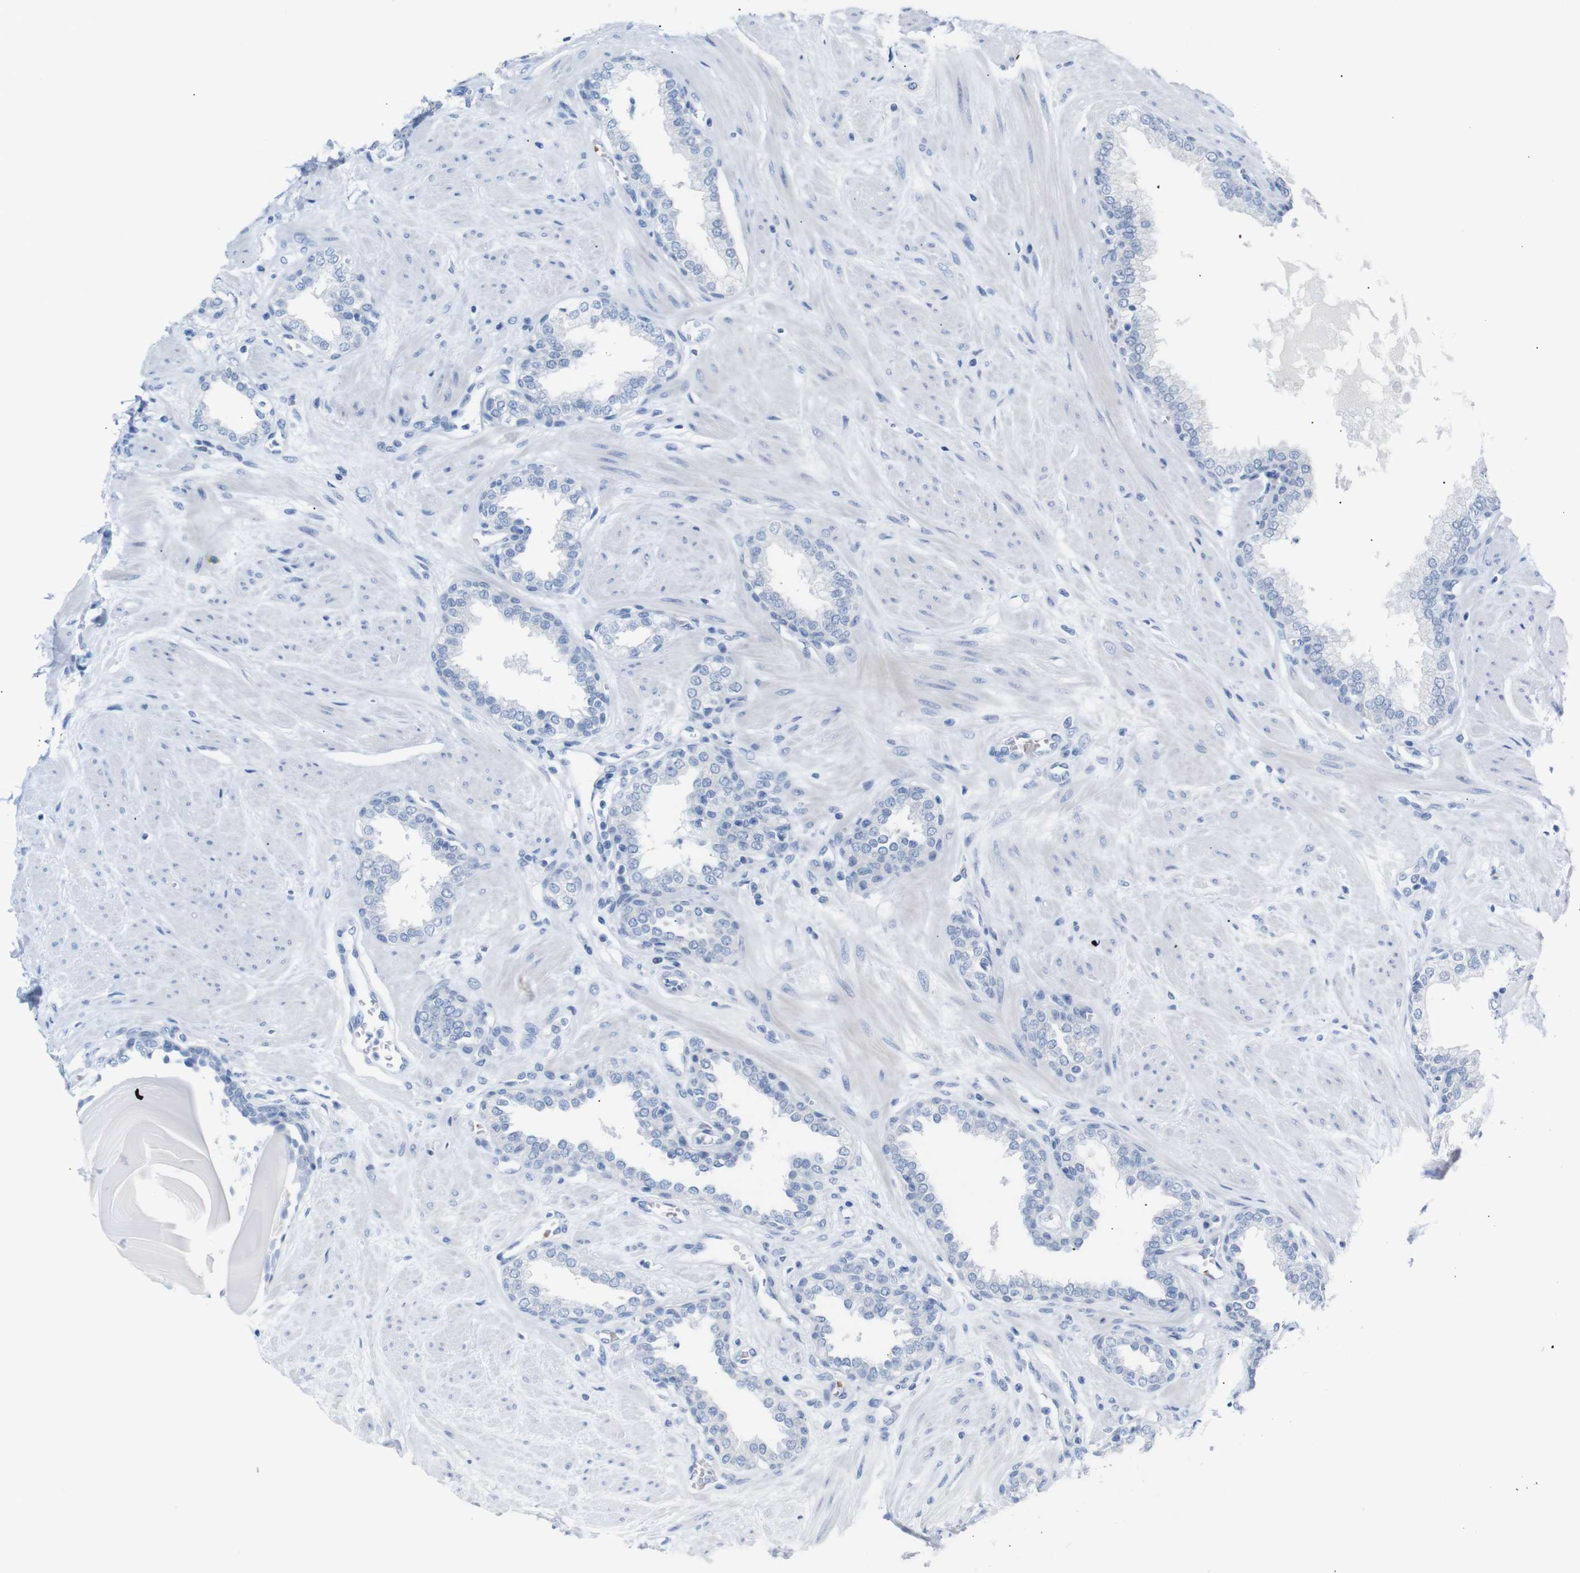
{"staining": {"intensity": "negative", "quantity": "none", "location": "none"}, "tissue": "prostate", "cell_type": "Glandular cells", "image_type": "normal", "snomed": [{"axis": "morphology", "description": "Normal tissue, NOS"}, {"axis": "topography", "description": "Prostate"}], "caption": "This is an immunohistochemistry image of normal human prostate. There is no positivity in glandular cells.", "gene": "ERVMER34", "patient": {"sex": "male", "age": 51}}